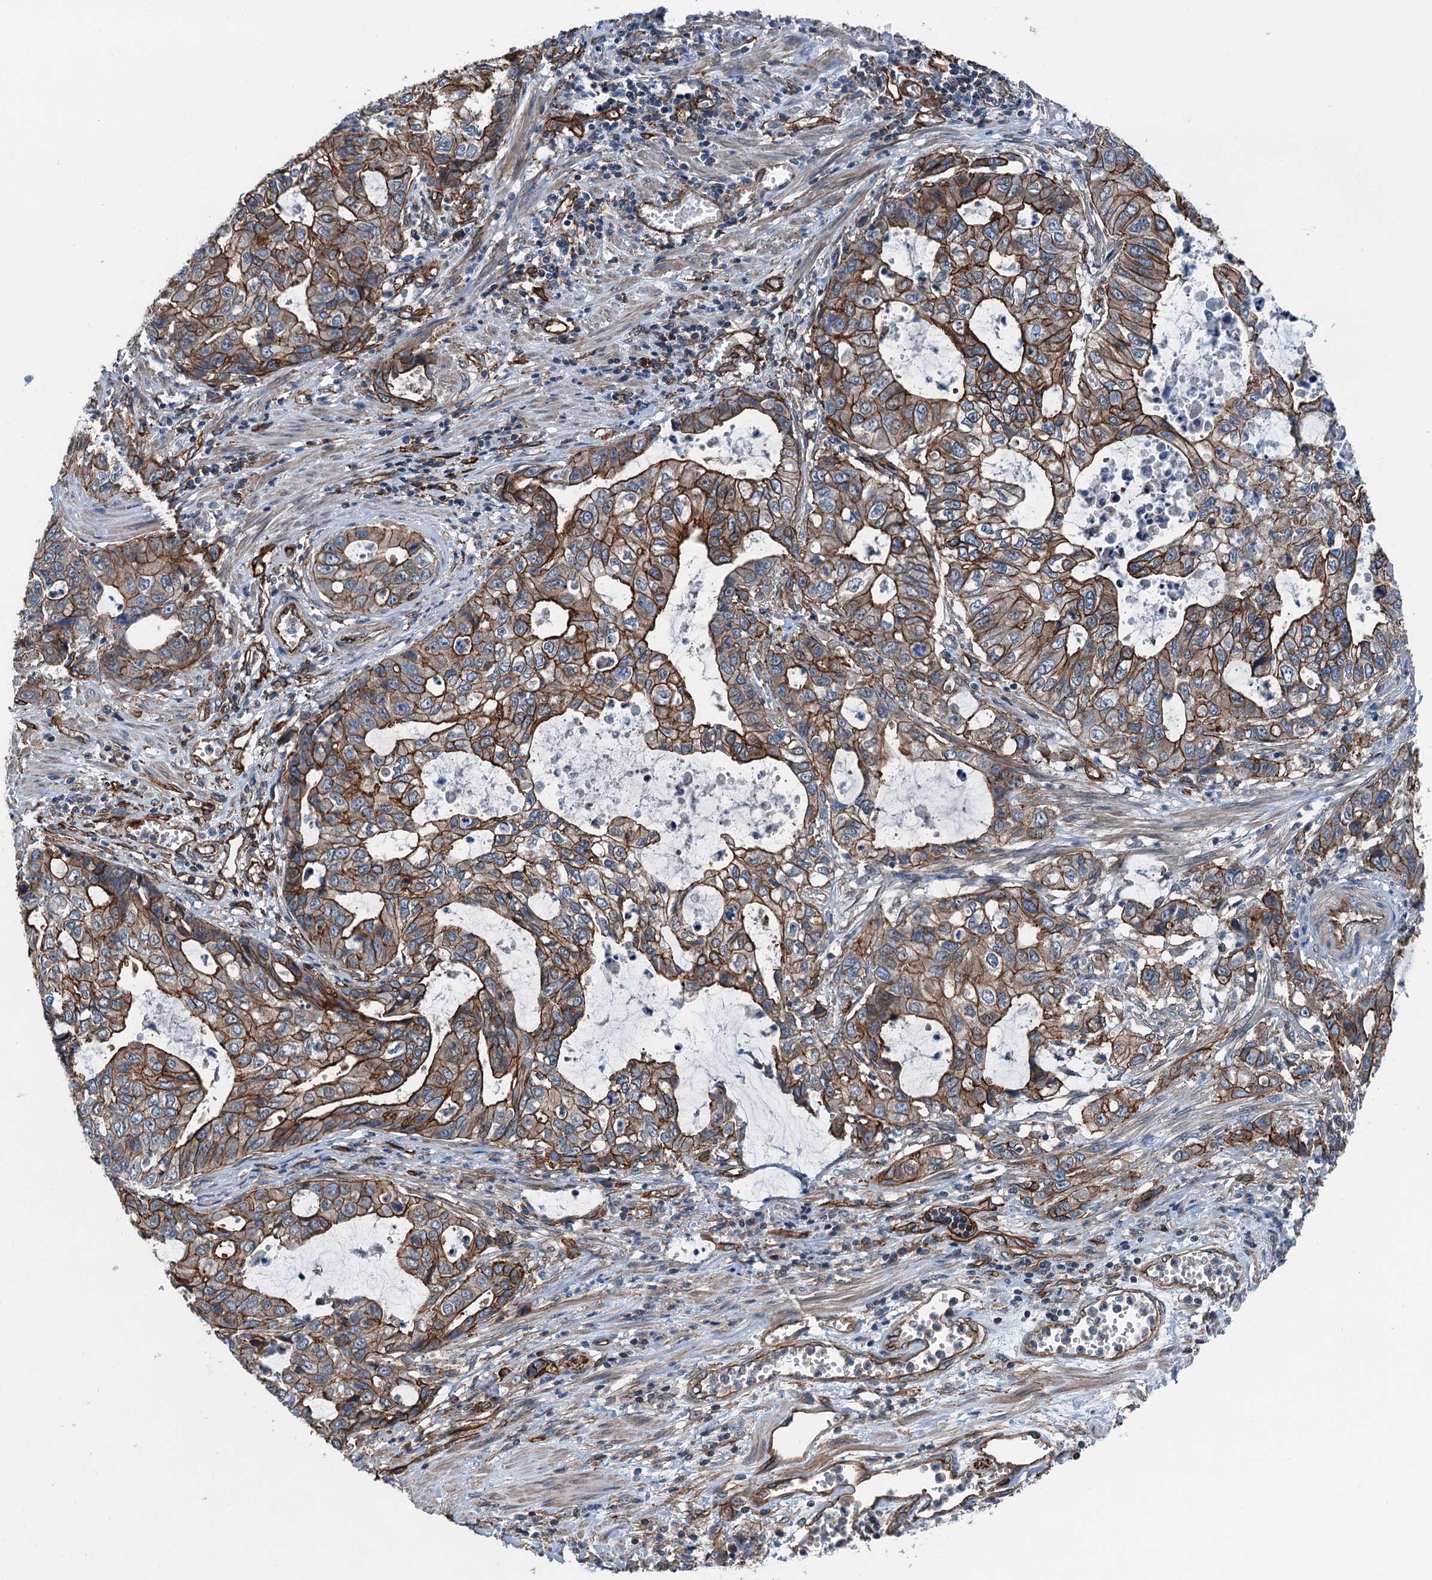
{"staining": {"intensity": "strong", "quantity": ">75%", "location": "cytoplasmic/membranous"}, "tissue": "stomach cancer", "cell_type": "Tumor cells", "image_type": "cancer", "snomed": [{"axis": "morphology", "description": "Adenocarcinoma, NOS"}, {"axis": "topography", "description": "Stomach, upper"}], "caption": "Tumor cells show high levels of strong cytoplasmic/membranous positivity in approximately >75% of cells in human adenocarcinoma (stomach). The protein of interest is stained brown, and the nuclei are stained in blue (DAB (3,3'-diaminobenzidine) IHC with brightfield microscopy, high magnification).", "gene": "NMRAL1", "patient": {"sex": "female", "age": 52}}